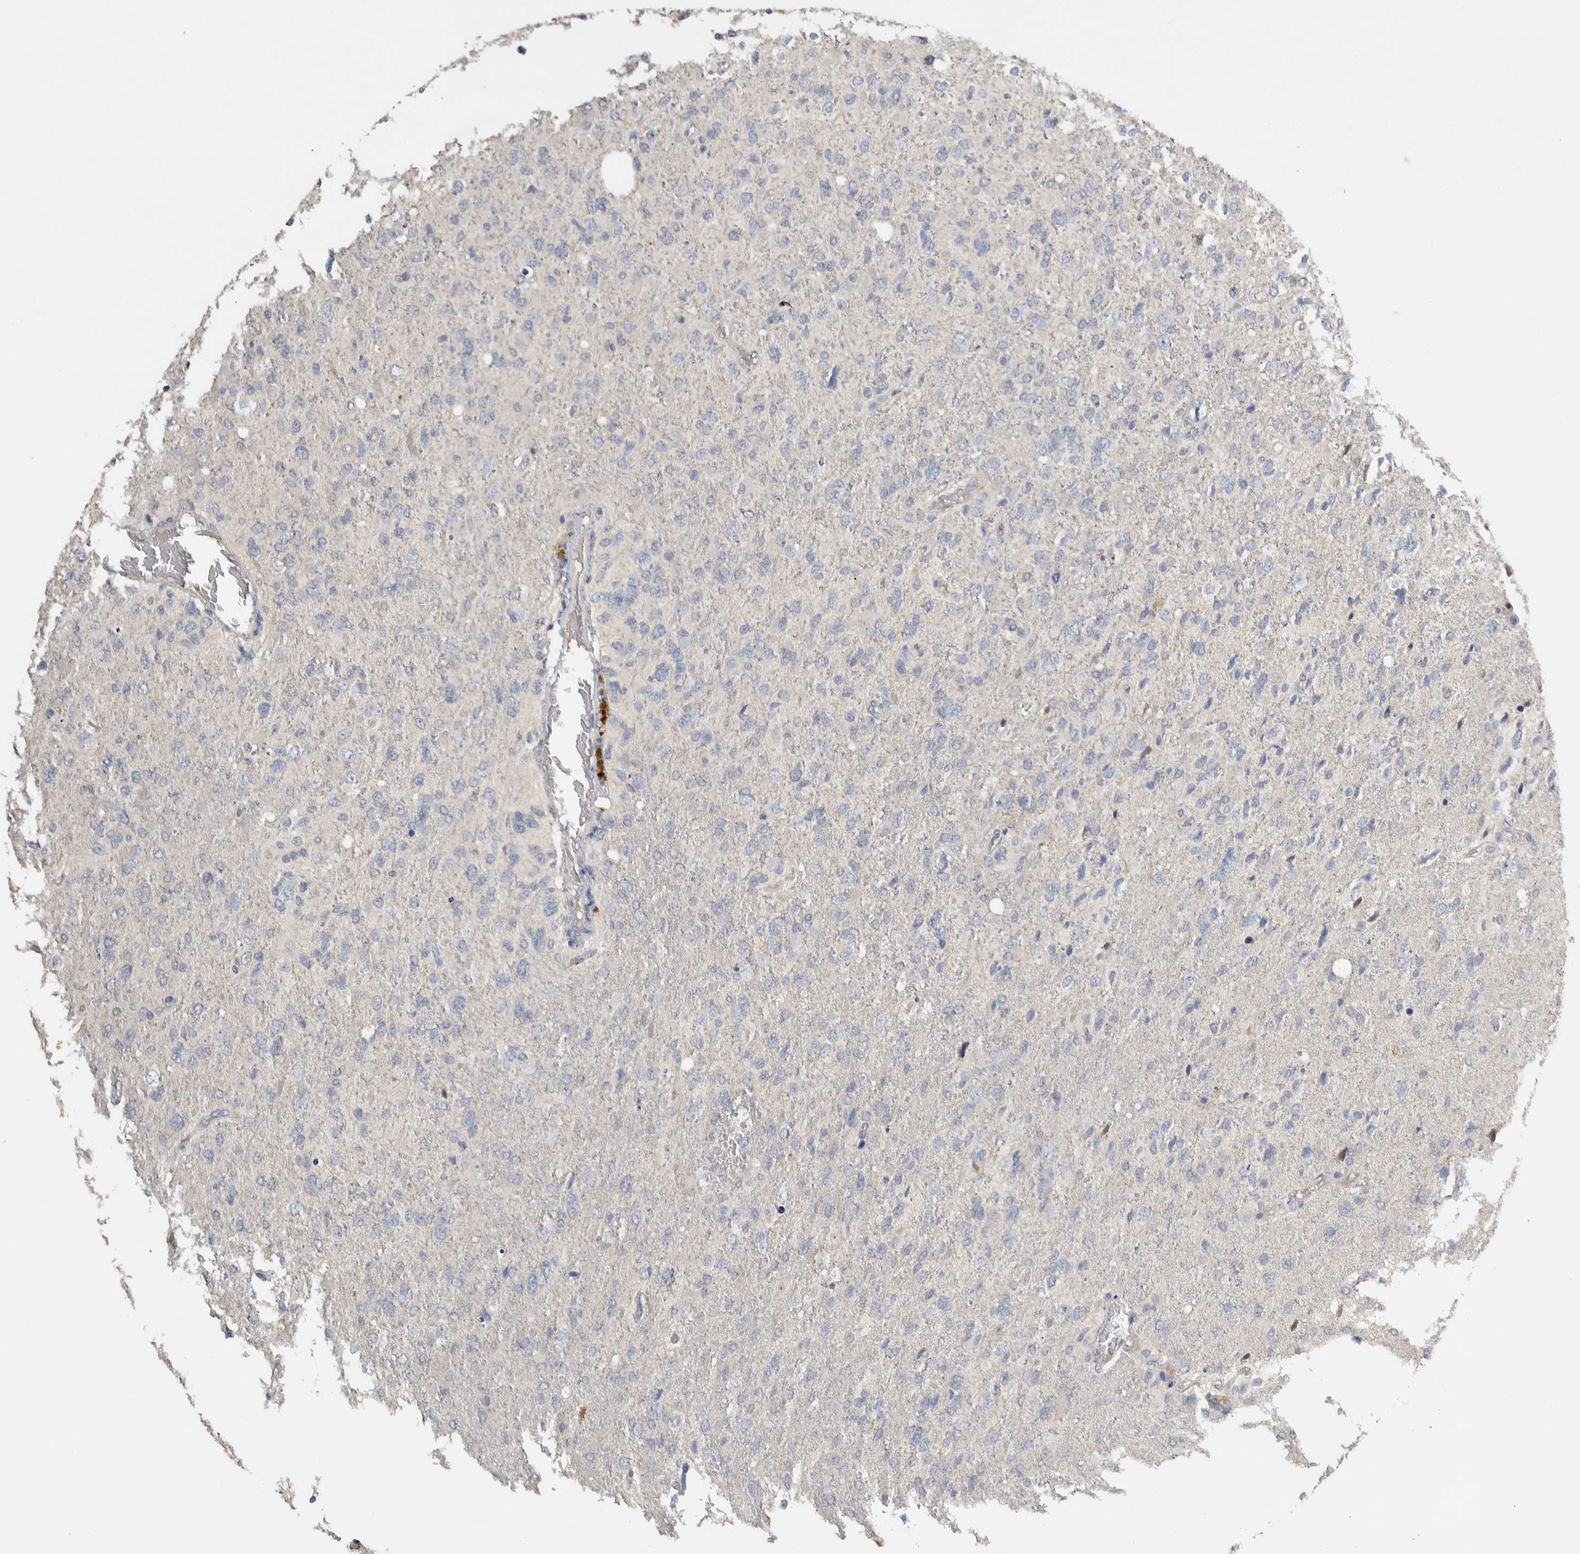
{"staining": {"intensity": "negative", "quantity": "none", "location": "none"}, "tissue": "glioma", "cell_type": "Tumor cells", "image_type": "cancer", "snomed": [{"axis": "morphology", "description": "Glioma, malignant, High grade"}, {"axis": "topography", "description": "Brain"}], "caption": "Tumor cells are negative for brown protein staining in glioma. (Immunohistochemistry, brightfield microscopy, high magnification).", "gene": "EIF3H", "patient": {"sex": "female", "age": 58}}